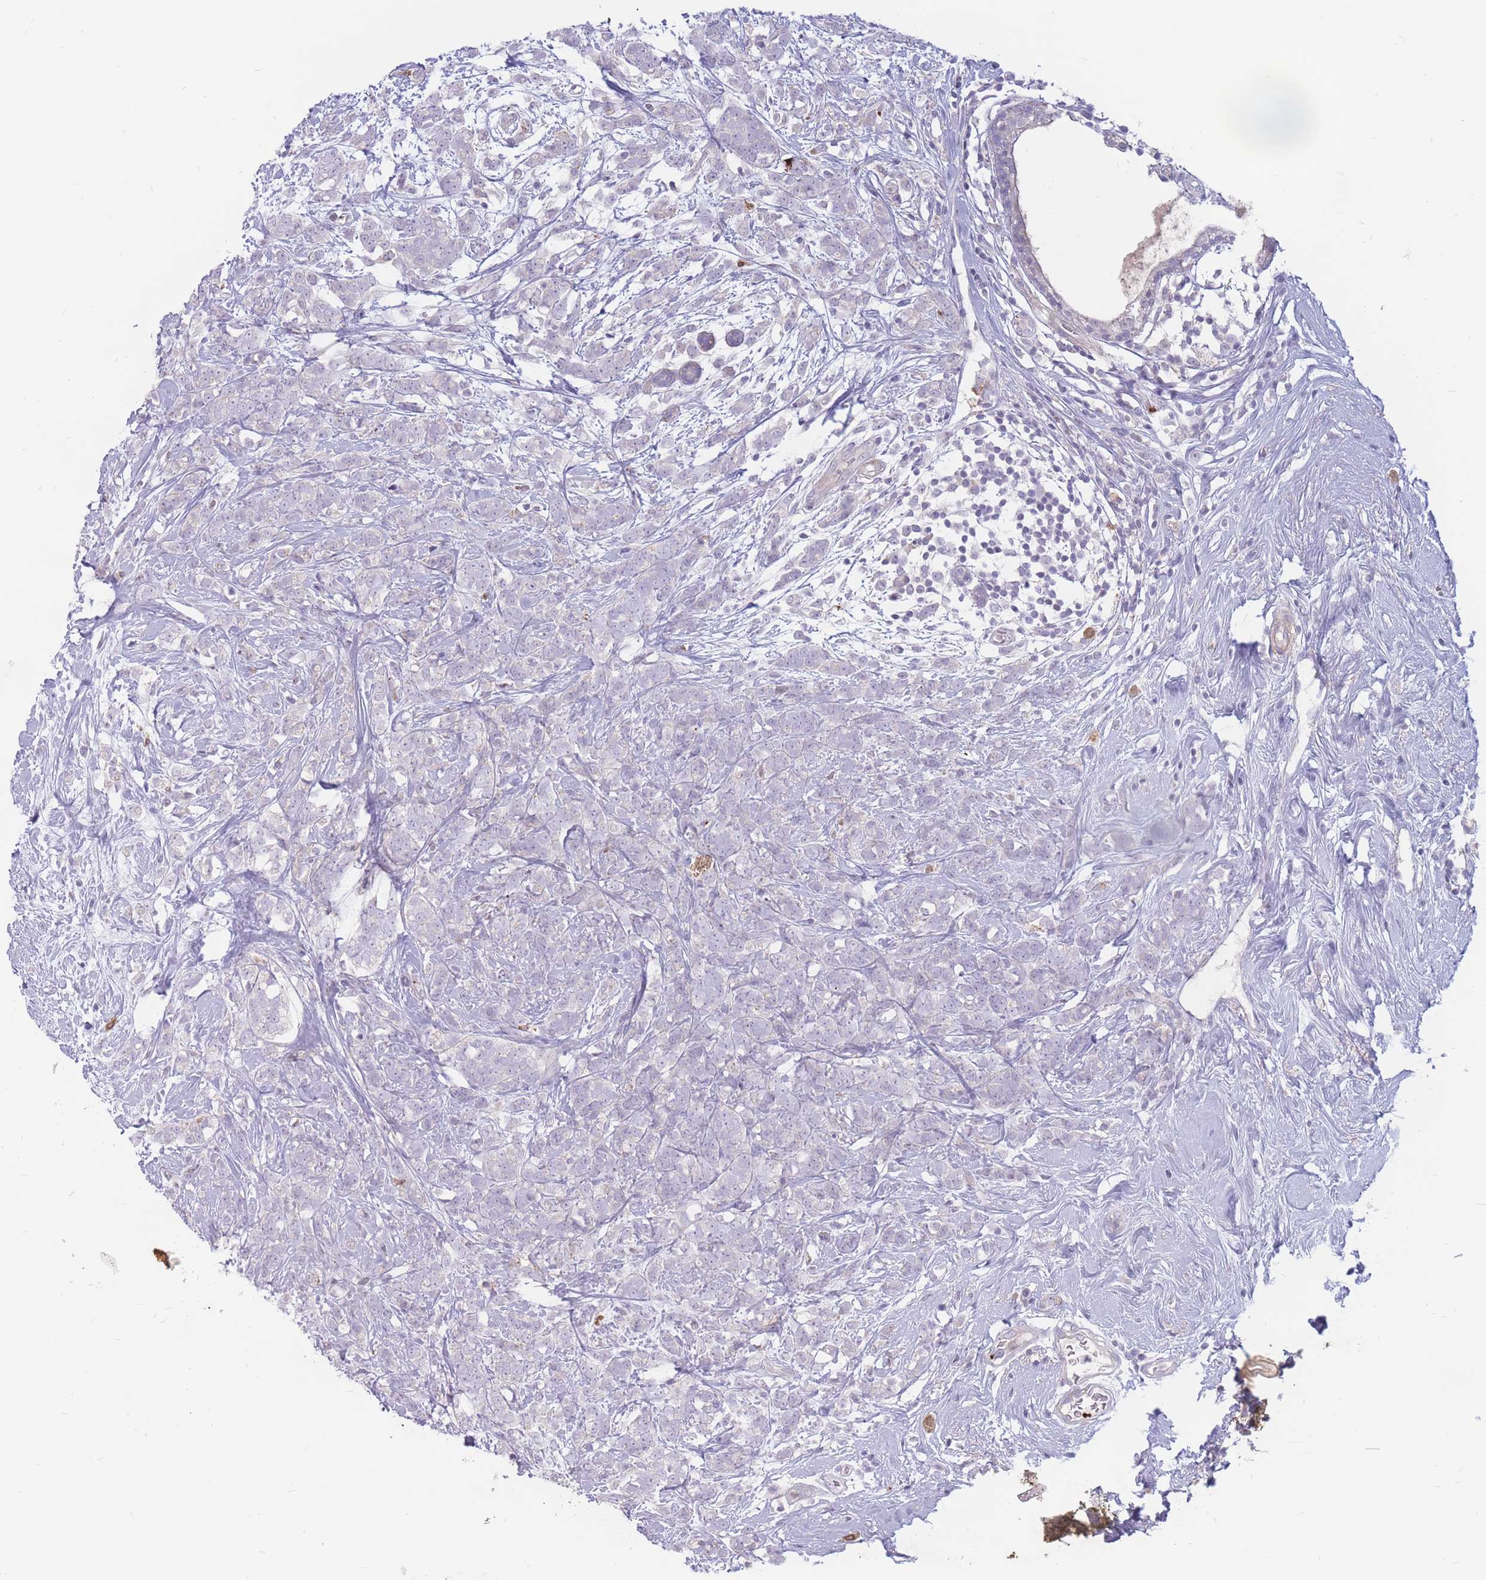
{"staining": {"intensity": "negative", "quantity": "none", "location": "none"}, "tissue": "breast cancer", "cell_type": "Tumor cells", "image_type": "cancer", "snomed": [{"axis": "morphology", "description": "Lobular carcinoma"}, {"axis": "topography", "description": "Breast"}], "caption": "Immunohistochemistry photomicrograph of lobular carcinoma (breast) stained for a protein (brown), which demonstrates no positivity in tumor cells.", "gene": "PTGDR", "patient": {"sex": "female", "age": 58}}